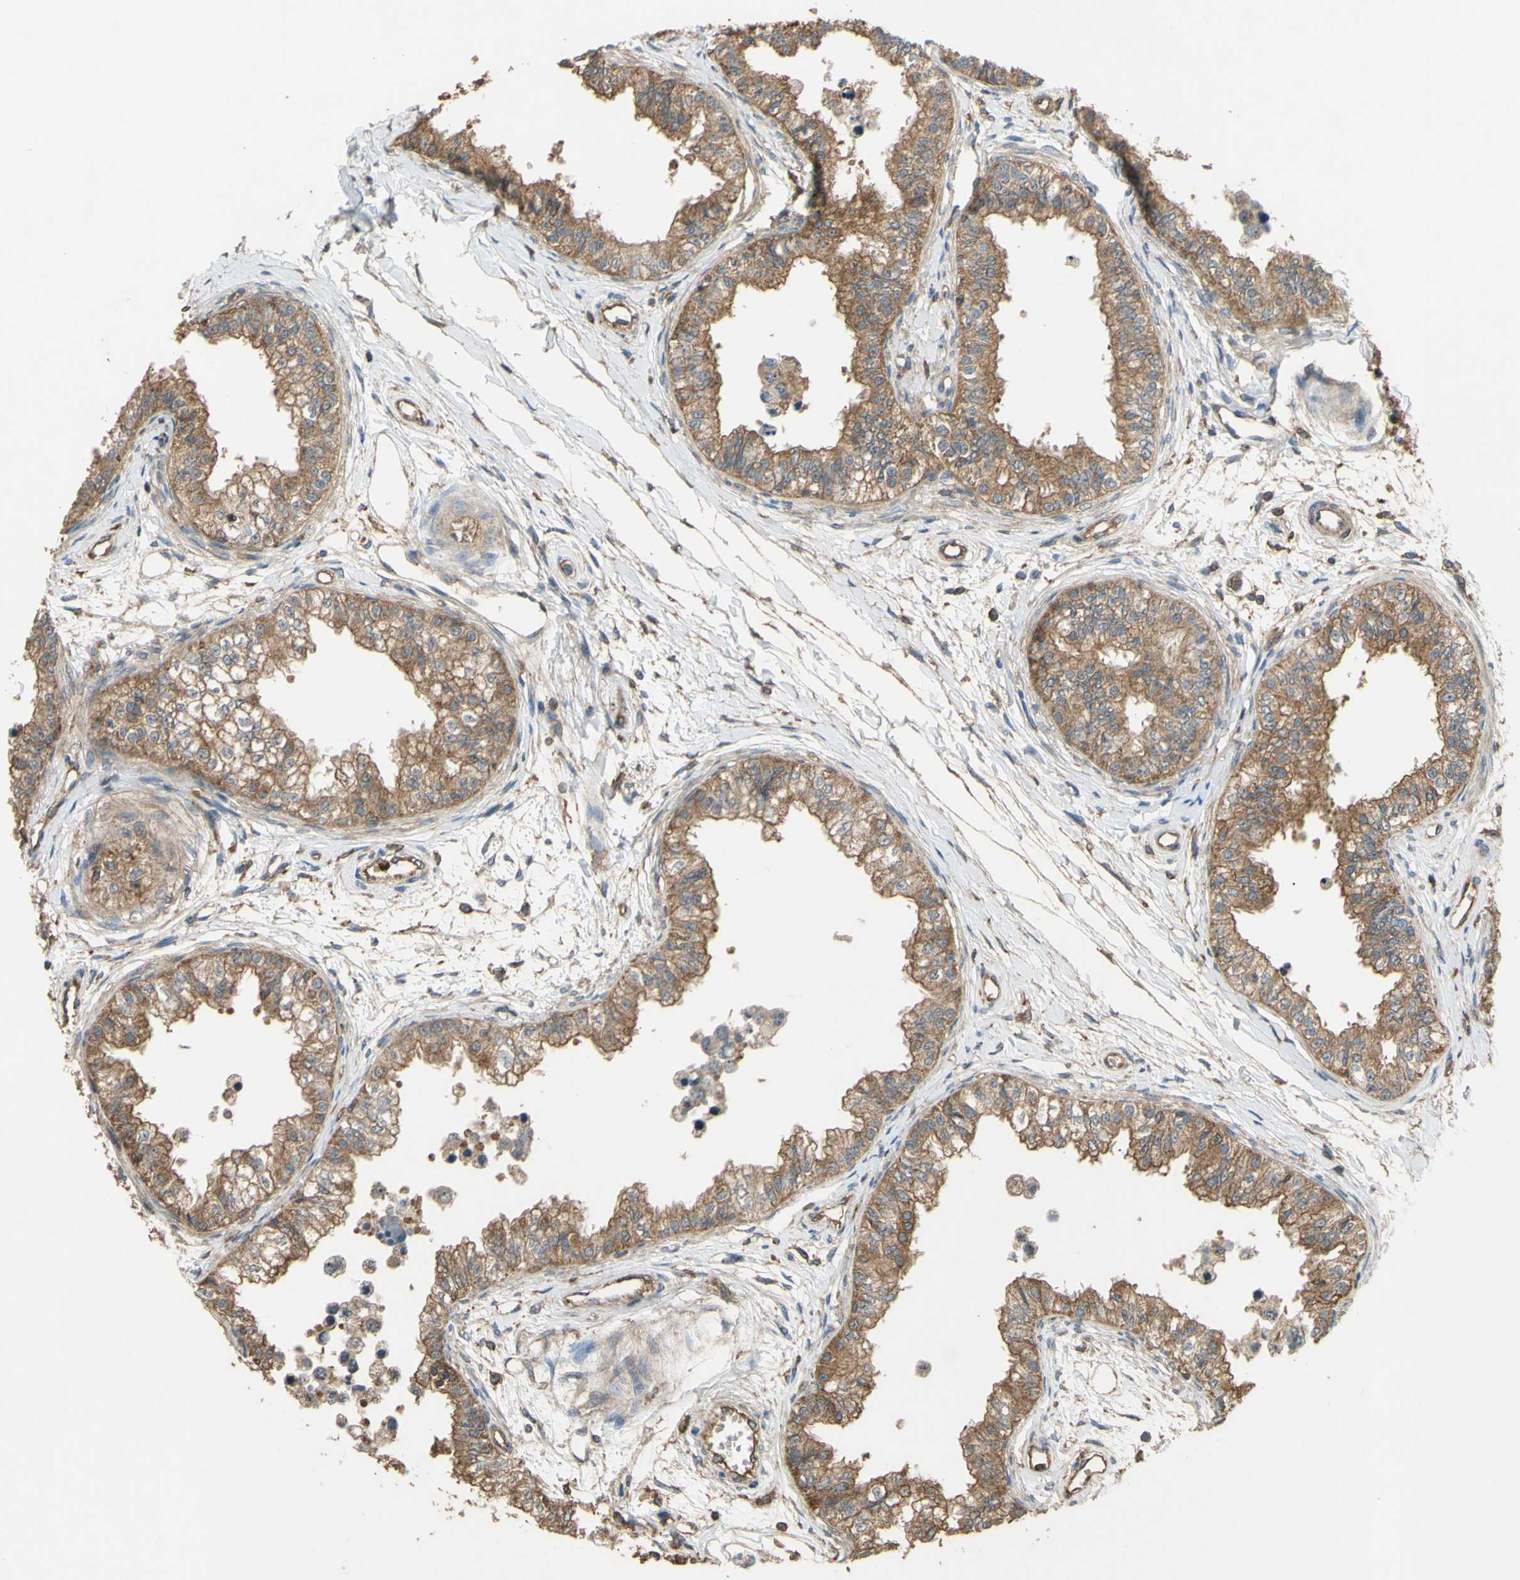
{"staining": {"intensity": "strong", "quantity": ">75%", "location": "cytoplasmic/membranous"}, "tissue": "epididymis", "cell_type": "Glandular cells", "image_type": "normal", "snomed": [{"axis": "morphology", "description": "Normal tissue, NOS"}, {"axis": "morphology", "description": "Adenocarcinoma, metastatic, NOS"}, {"axis": "topography", "description": "Testis"}, {"axis": "topography", "description": "Epididymis"}], "caption": "Immunohistochemistry (IHC) of unremarkable human epididymis demonstrates high levels of strong cytoplasmic/membranous positivity in about >75% of glandular cells. The staining was performed using DAB (3,3'-diaminobenzidine), with brown indicating positive protein expression. Nuclei are stained blue with hematoxylin.", "gene": "CTTN", "patient": {"sex": "male", "age": 26}}